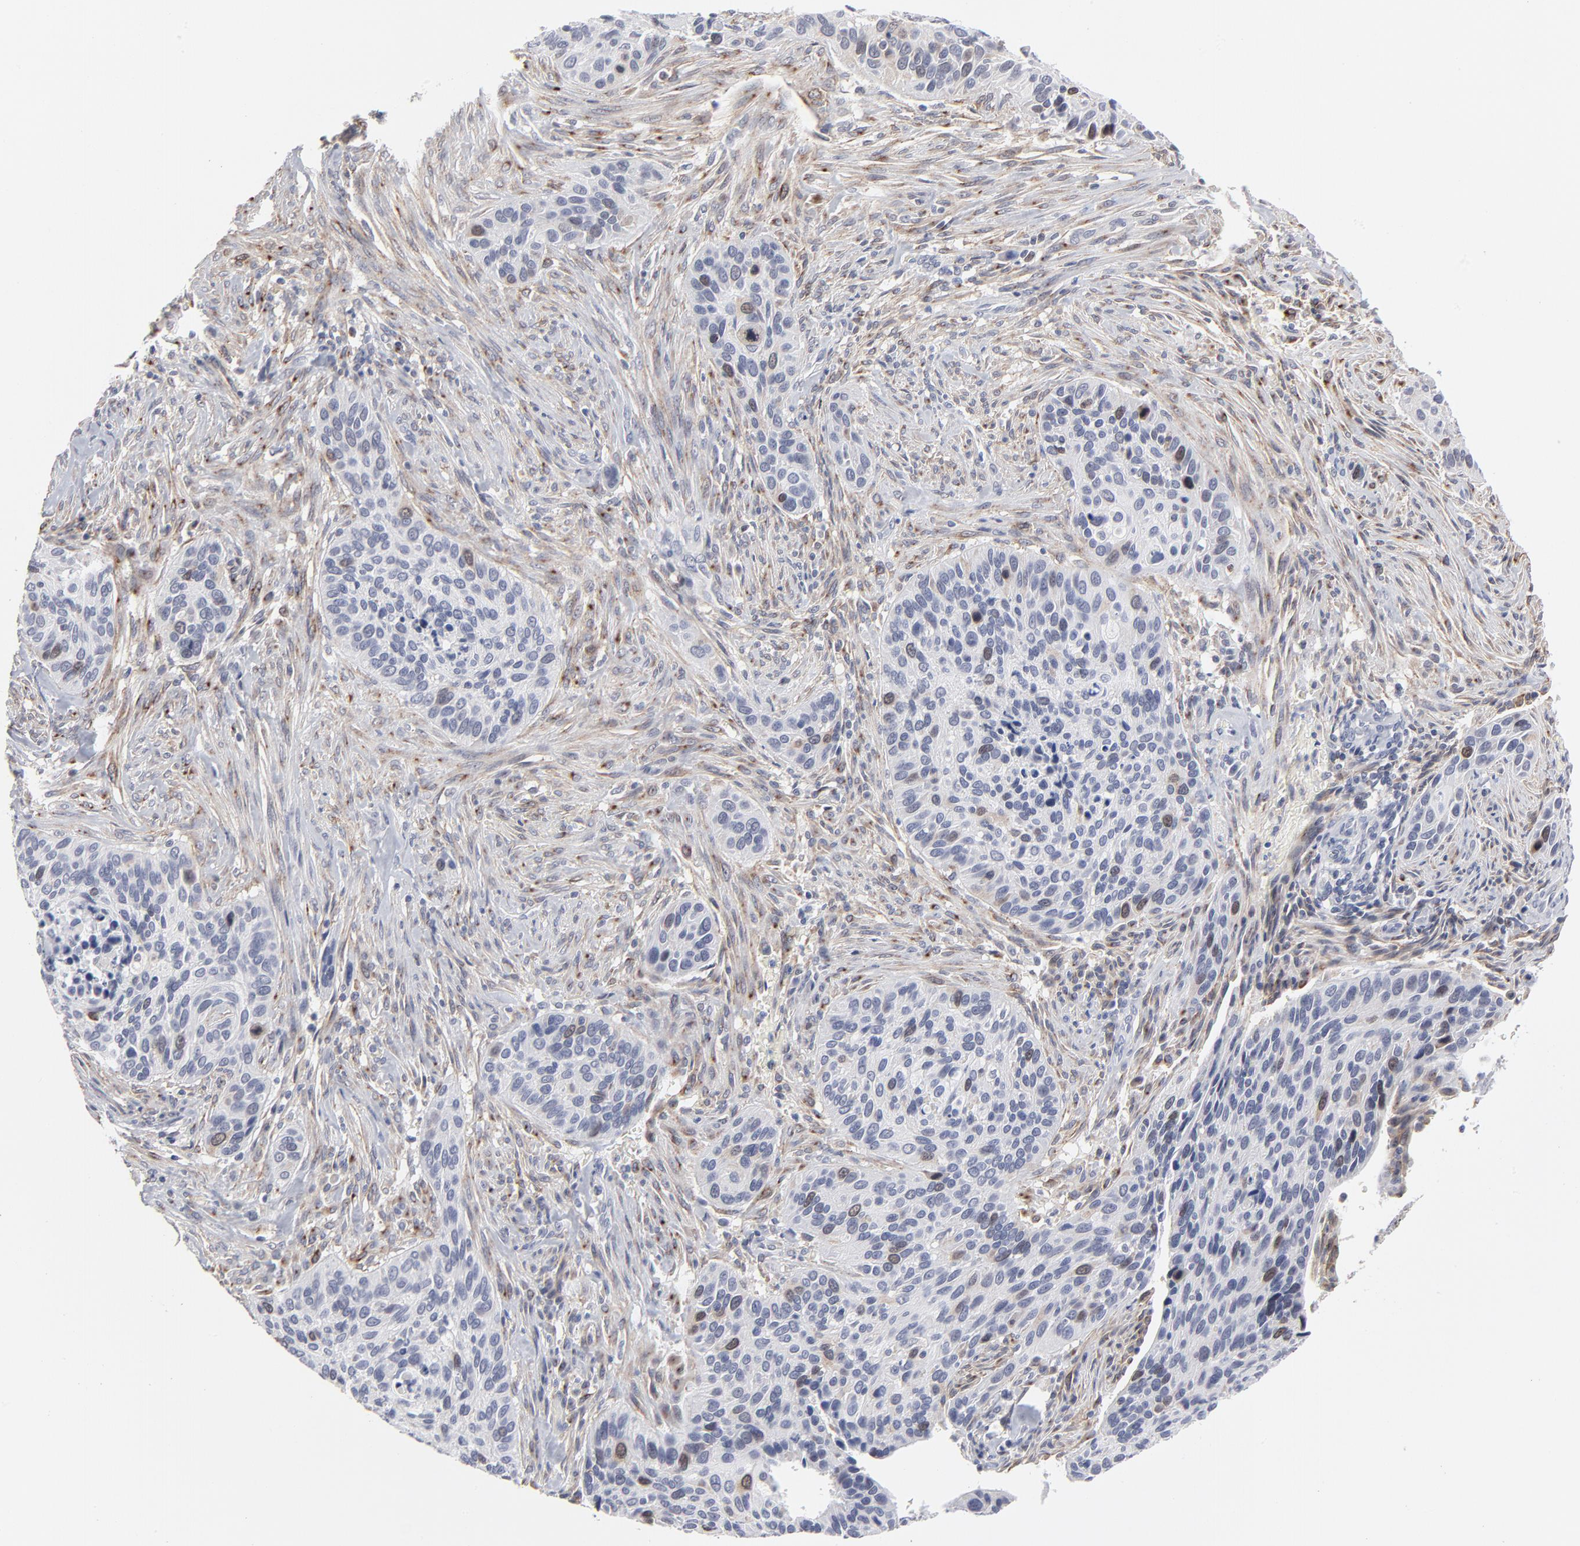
{"staining": {"intensity": "negative", "quantity": "none", "location": "none"}, "tissue": "cervical cancer", "cell_type": "Tumor cells", "image_type": "cancer", "snomed": [{"axis": "morphology", "description": "Adenocarcinoma, NOS"}, {"axis": "topography", "description": "Cervix"}], "caption": "Cervical cancer was stained to show a protein in brown. There is no significant expression in tumor cells.", "gene": "AURKA", "patient": {"sex": "female", "age": 29}}